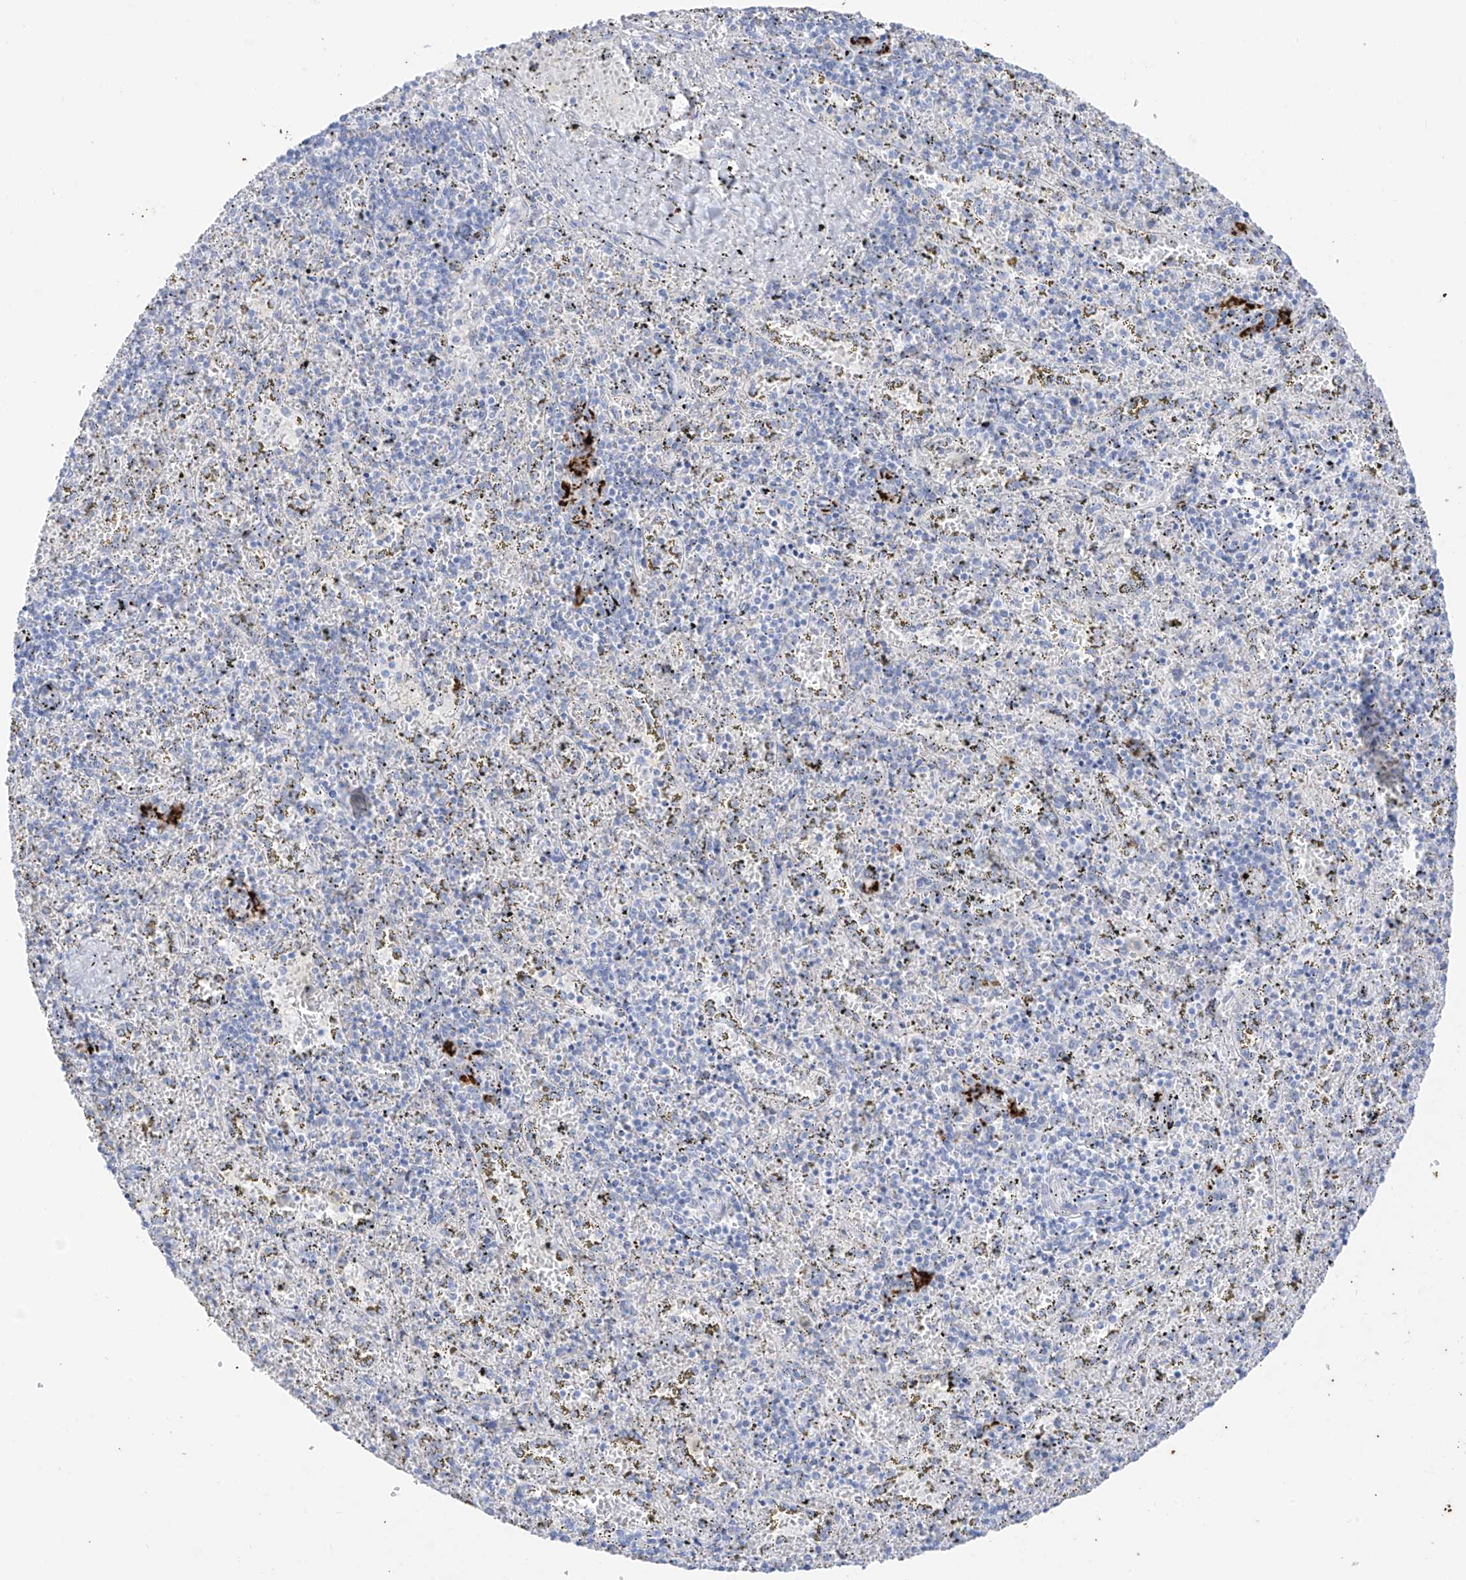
{"staining": {"intensity": "negative", "quantity": "none", "location": "none"}, "tissue": "spleen", "cell_type": "Cells in red pulp", "image_type": "normal", "snomed": [{"axis": "morphology", "description": "Normal tissue, NOS"}, {"axis": "topography", "description": "Spleen"}], "caption": "A high-resolution micrograph shows immunohistochemistry (IHC) staining of benign spleen, which demonstrates no significant expression in cells in red pulp. The staining was performed using DAB (3,3'-diaminobenzidine) to visualize the protein expression in brown, while the nuclei were stained in blue with hematoxylin (Magnification: 20x).", "gene": "PSPH", "patient": {"sex": "male", "age": 11}}